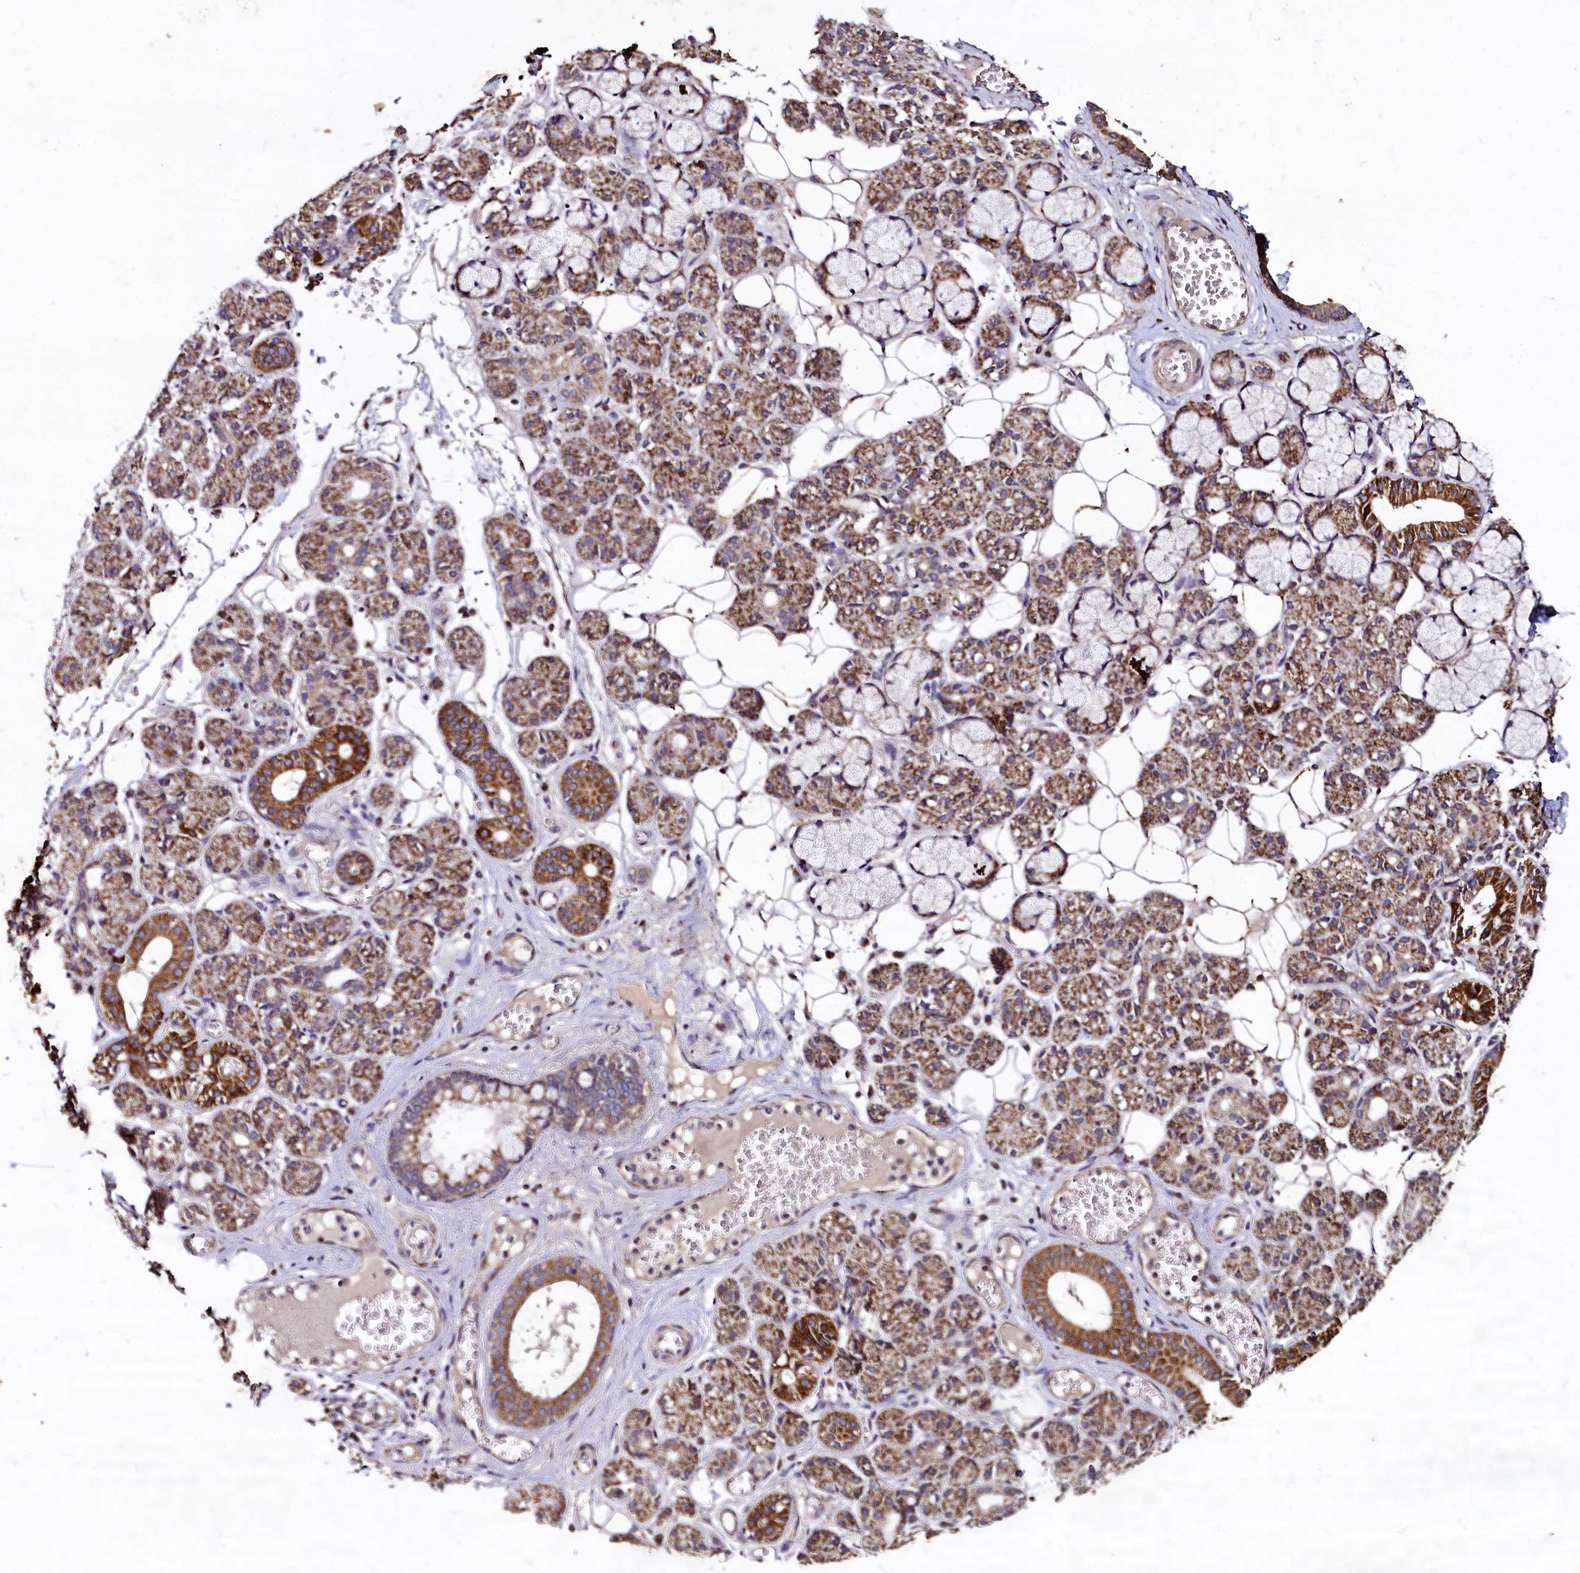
{"staining": {"intensity": "strong", "quantity": ">75%", "location": "cytoplasmic/membranous"}, "tissue": "salivary gland", "cell_type": "Glandular cells", "image_type": "normal", "snomed": [{"axis": "morphology", "description": "Normal tissue, NOS"}, {"axis": "topography", "description": "Salivary gland"}], "caption": "Approximately >75% of glandular cells in normal salivary gland display strong cytoplasmic/membranous protein expression as visualized by brown immunohistochemical staining.", "gene": "COQ9", "patient": {"sex": "male", "age": 63}}